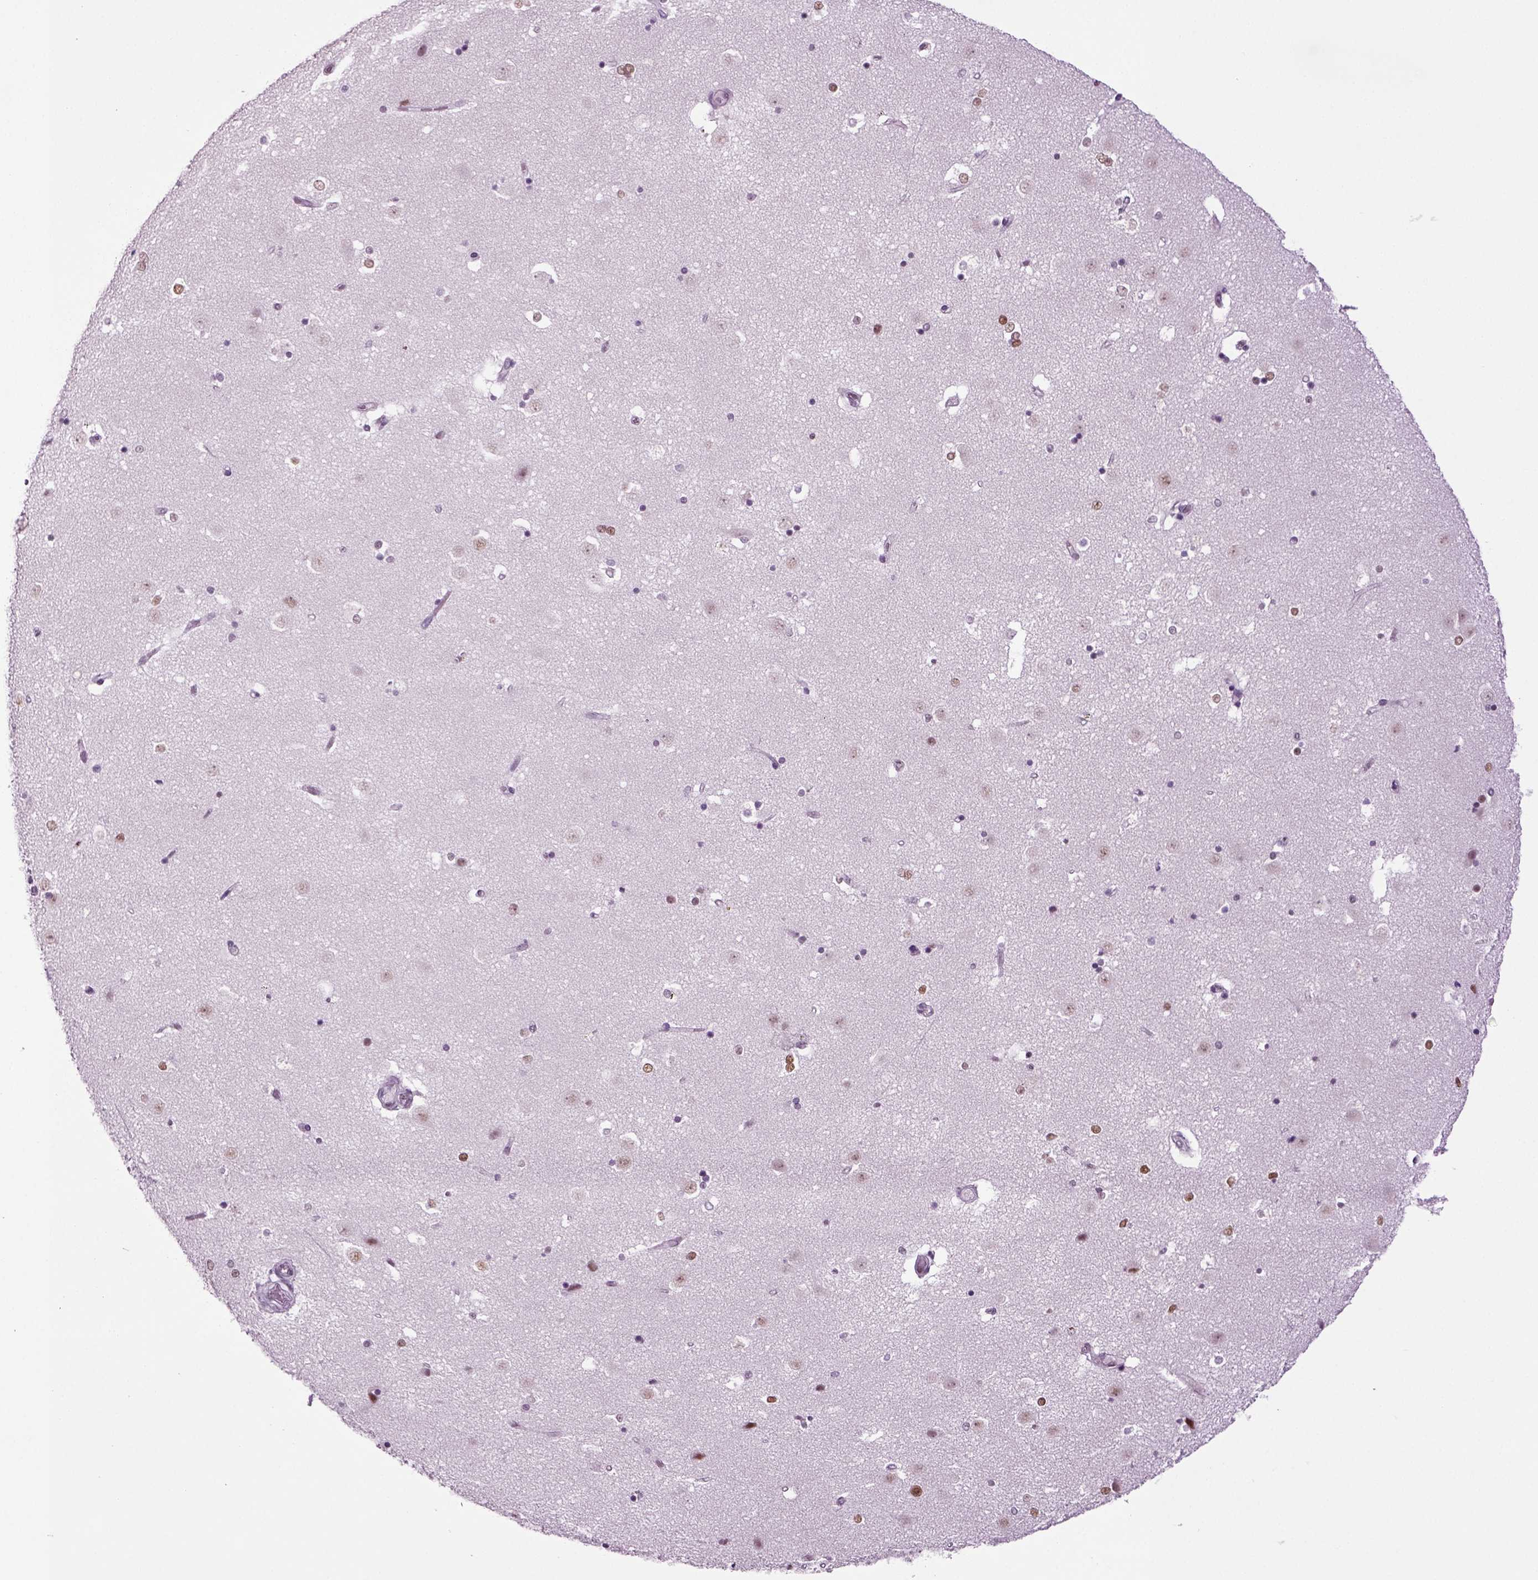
{"staining": {"intensity": "moderate", "quantity": "<25%", "location": "nuclear"}, "tissue": "caudate", "cell_type": "Glial cells", "image_type": "normal", "snomed": [{"axis": "morphology", "description": "Normal tissue, NOS"}, {"axis": "topography", "description": "Lateral ventricle wall"}], "caption": "Brown immunohistochemical staining in benign caudate reveals moderate nuclear positivity in approximately <25% of glial cells.", "gene": "RFX3", "patient": {"sex": "male", "age": 51}}